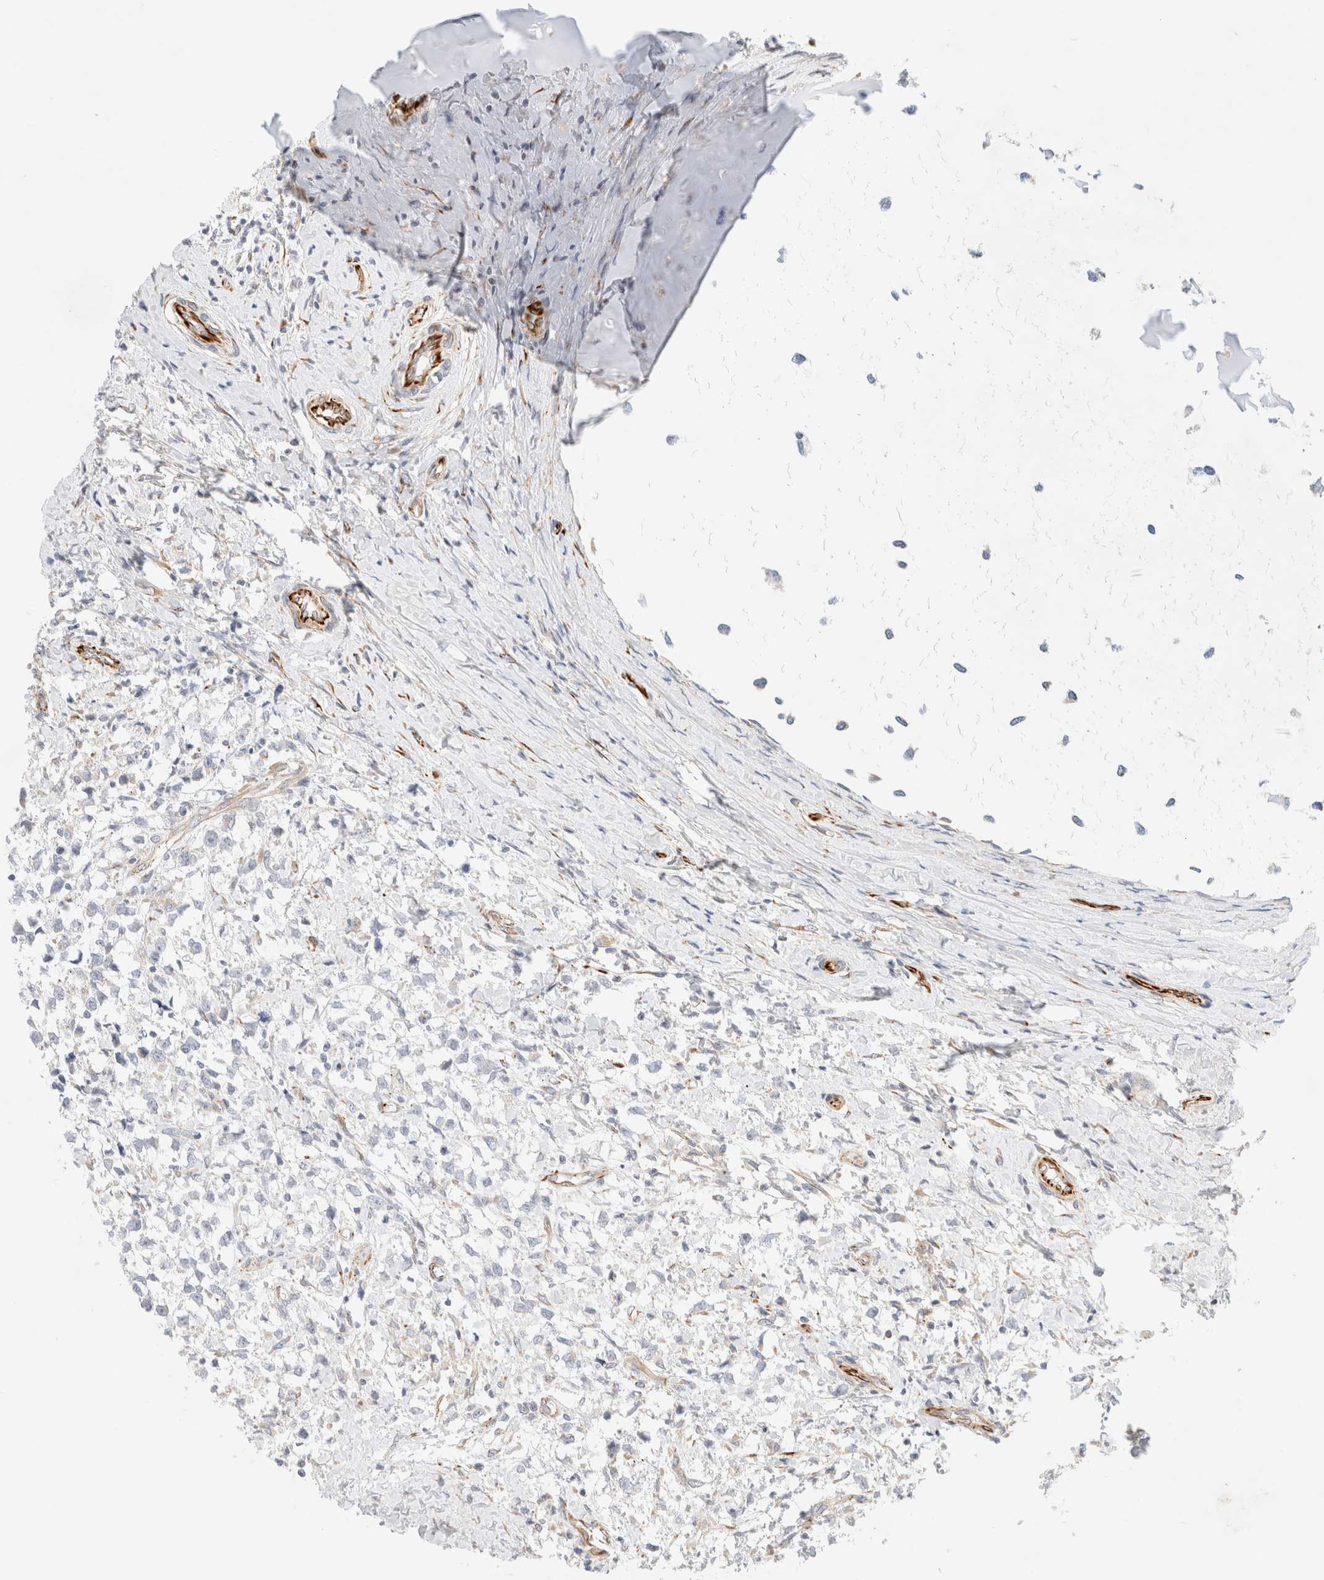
{"staining": {"intensity": "negative", "quantity": "none", "location": "none"}, "tissue": "testis cancer", "cell_type": "Tumor cells", "image_type": "cancer", "snomed": [{"axis": "morphology", "description": "Seminoma, NOS"}, {"axis": "morphology", "description": "Carcinoma, Embryonal, NOS"}, {"axis": "topography", "description": "Testis"}], "caption": "This photomicrograph is of testis seminoma stained with IHC to label a protein in brown with the nuclei are counter-stained blue. There is no positivity in tumor cells.", "gene": "SLC25A48", "patient": {"sex": "male", "age": 51}}